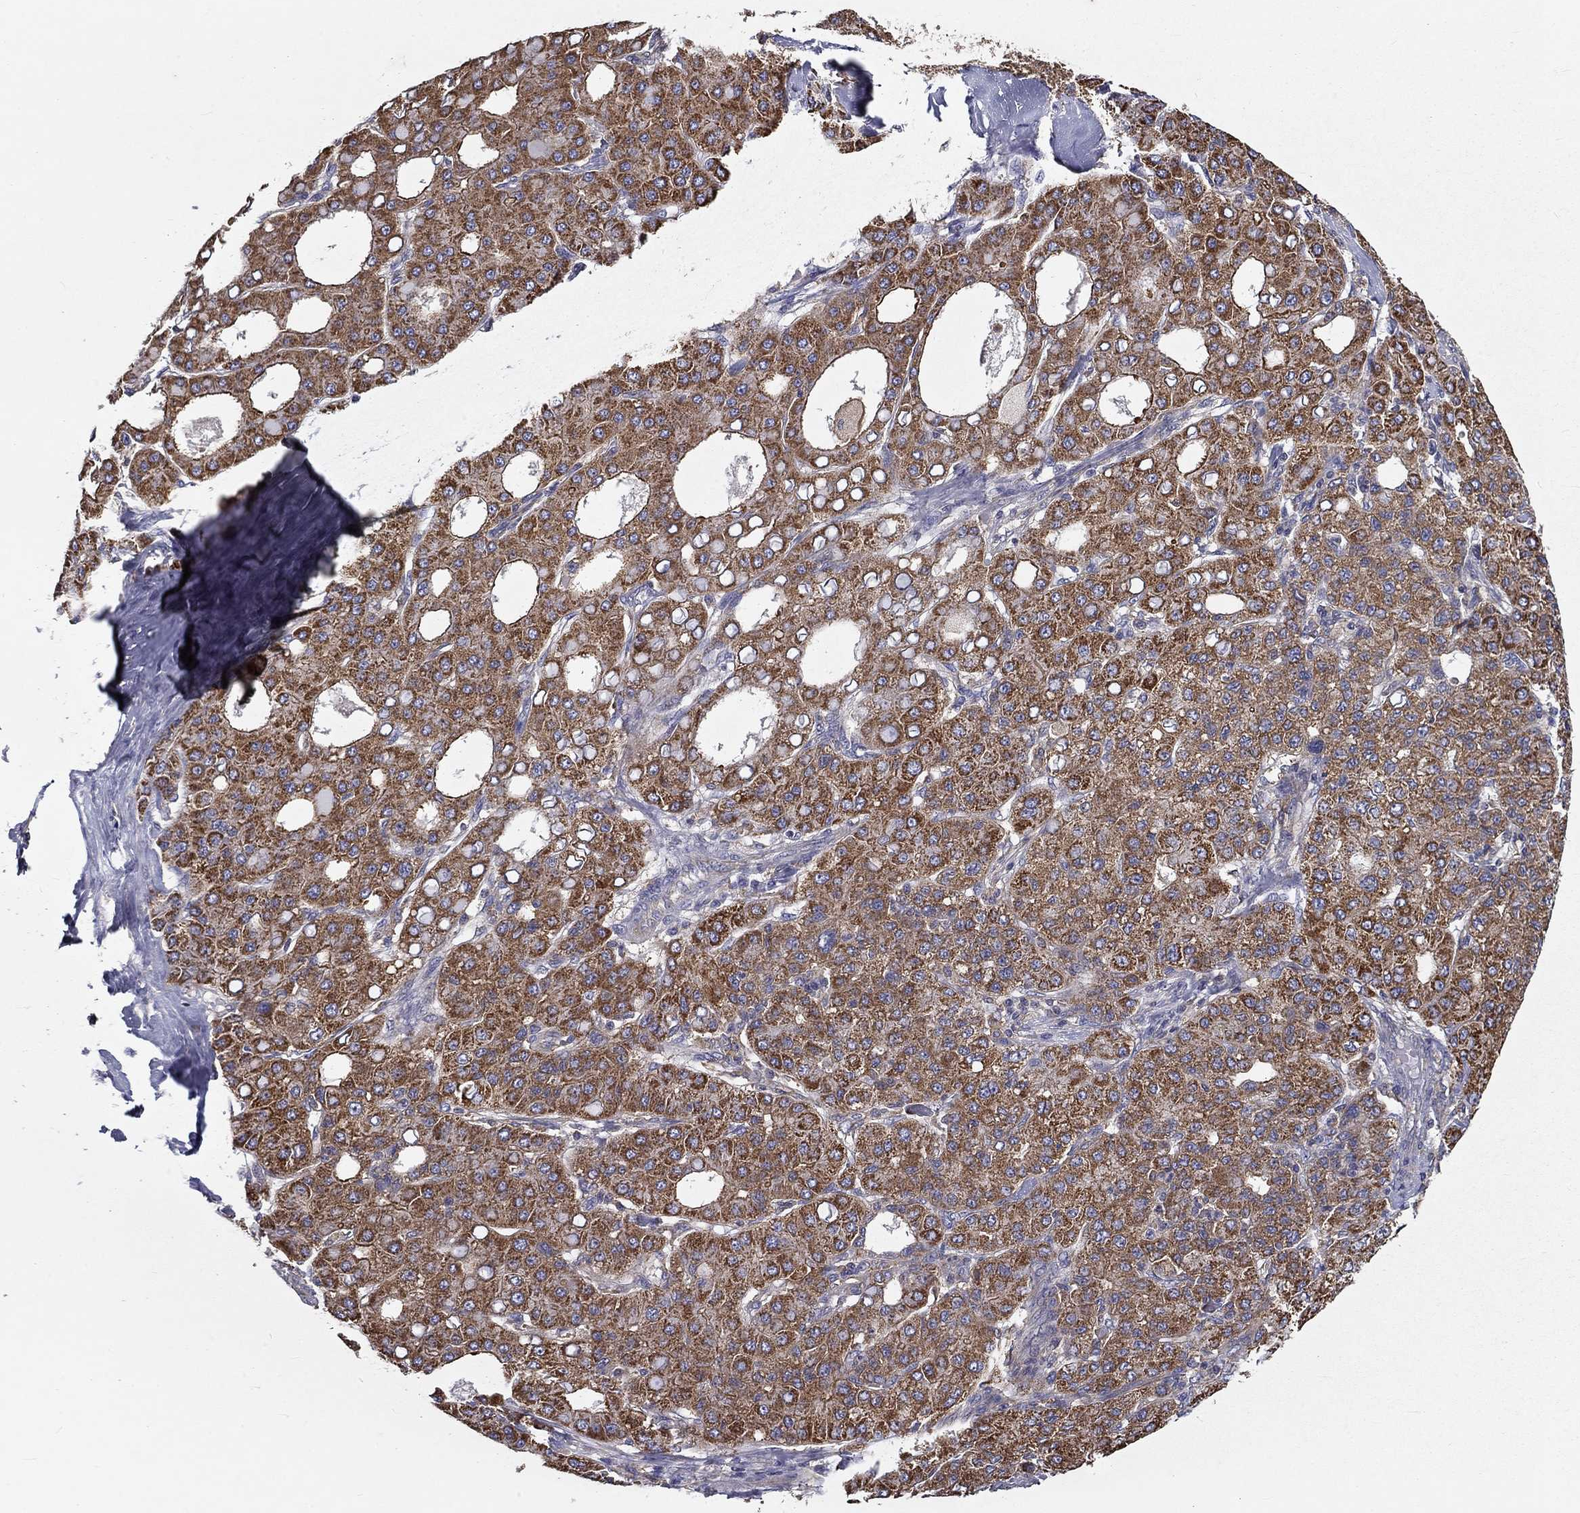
{"staining": {"intensity": "strong", "quantity": "25%-75%", "location": "cytoplasmic/membranous"}, "tissue": "liver cancer", "cell_type": "Tumor cells", "image_type": "cancer", "snomed": [{"axis": "morphology", "description": "Carcinoma, Hepatocellular, NOS"}, {"axis": "topography", "description": "Liver"}], "caption": "Human liver cancer (hepatocellular carcinoma) stained for a protein (brown) shows strong cytoplasmic/membranous positive positivity in about 25%-75% of tumor cells.", "gene": "ALDH4A1", "patient": {"sex": "male", "age": 65}}